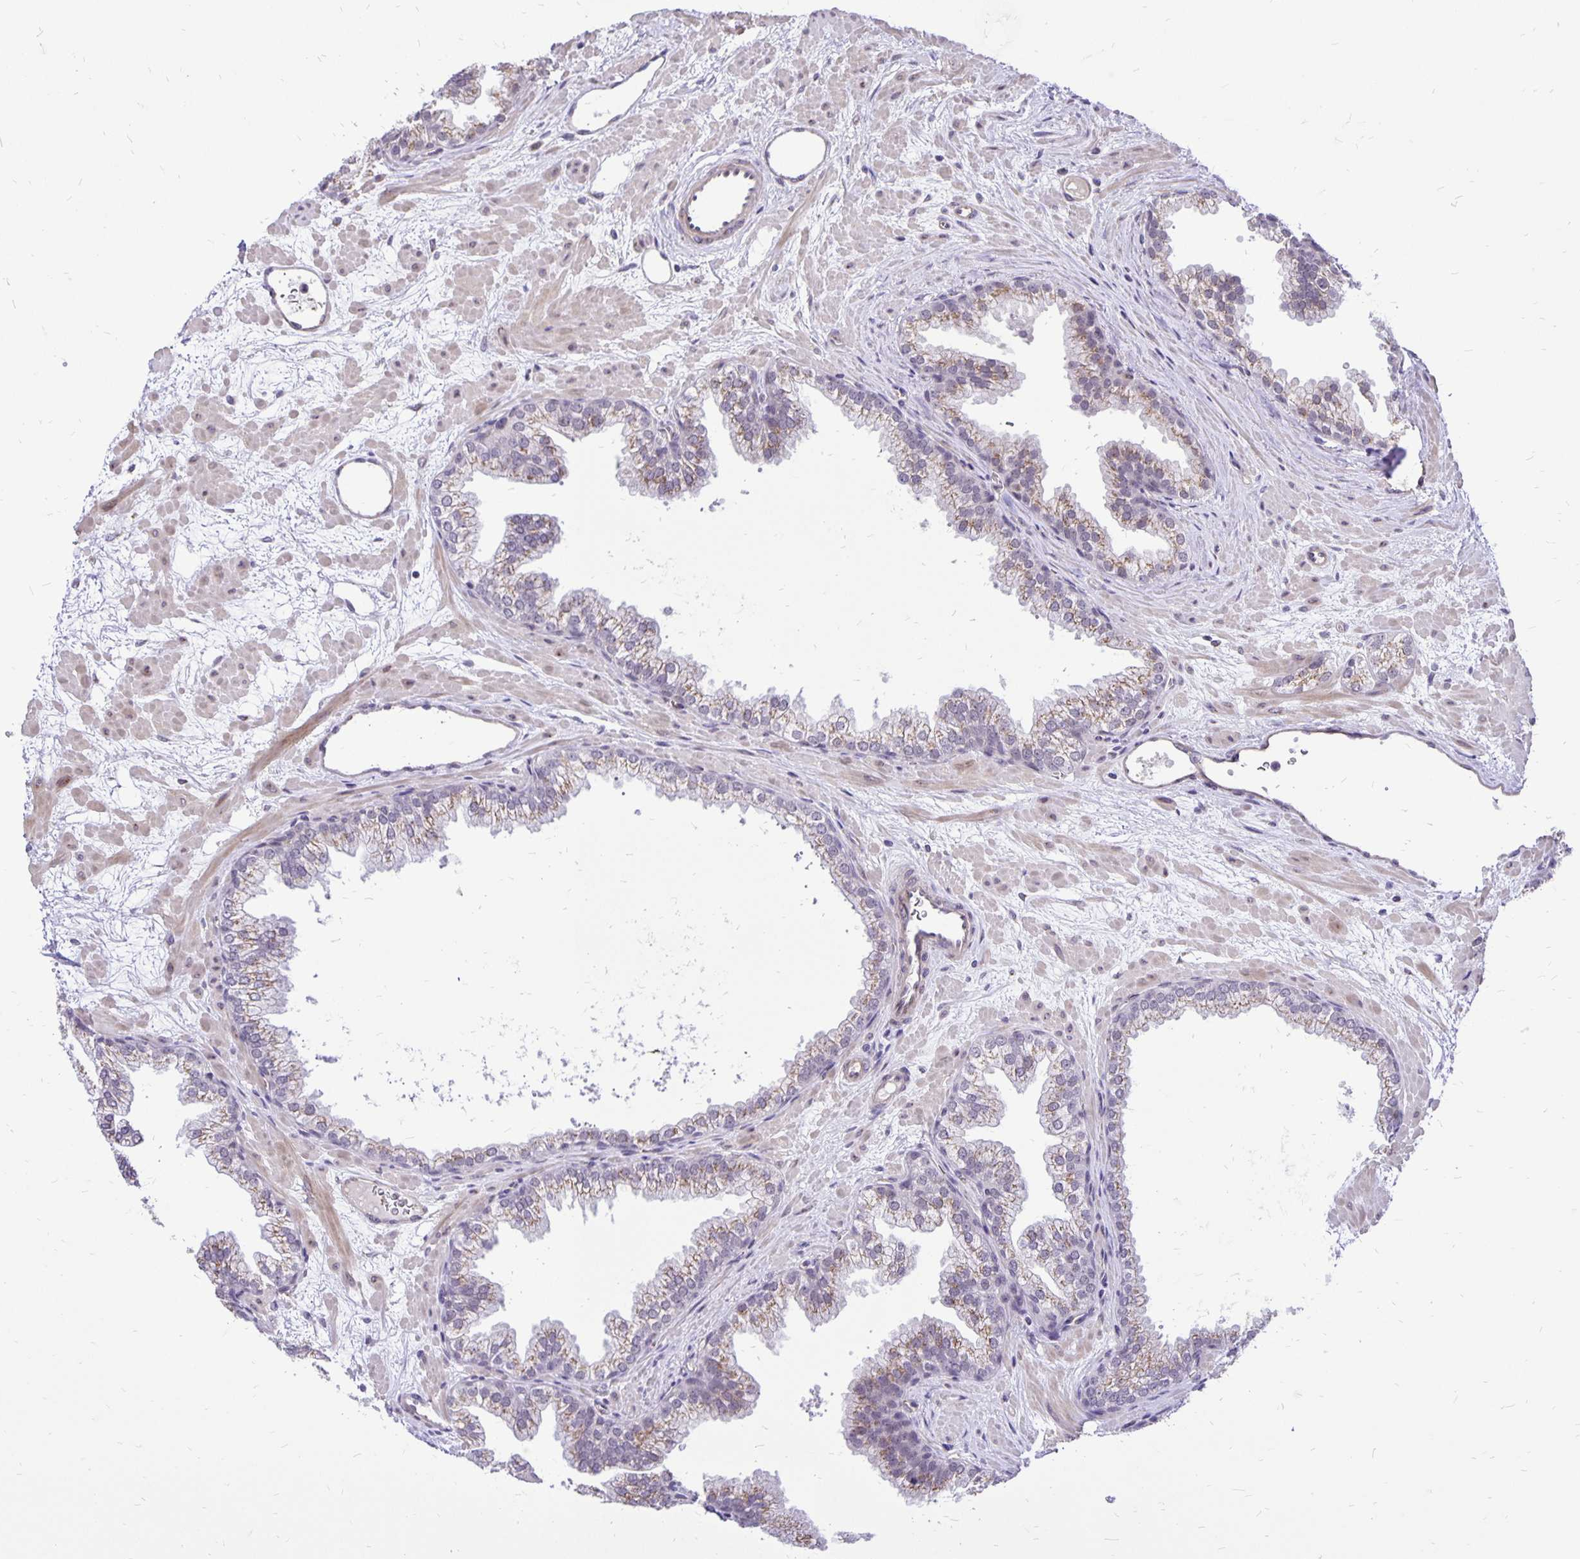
{"staining": {"intensity": "weak", "quantity": "25%-75%", "location": "cytoplasmic/membranous"}, "tissue": "prostate", "cell_type": "Glandular cells", "image_type": "normal", "snomed": [{"axis": "morphology", "description": "Normal tissue, NOS"}, {"axis": "topography", "description": "Prostate"}], "caption": "The histopathology image displays a brown stain indicating the presence of a protein in the cytoplasmic/membranous of glandular cells in prostate. Nuclei are stained in blue.", "gene": "GOLGA5", "patient": {"sex": "male", "age": 37}}